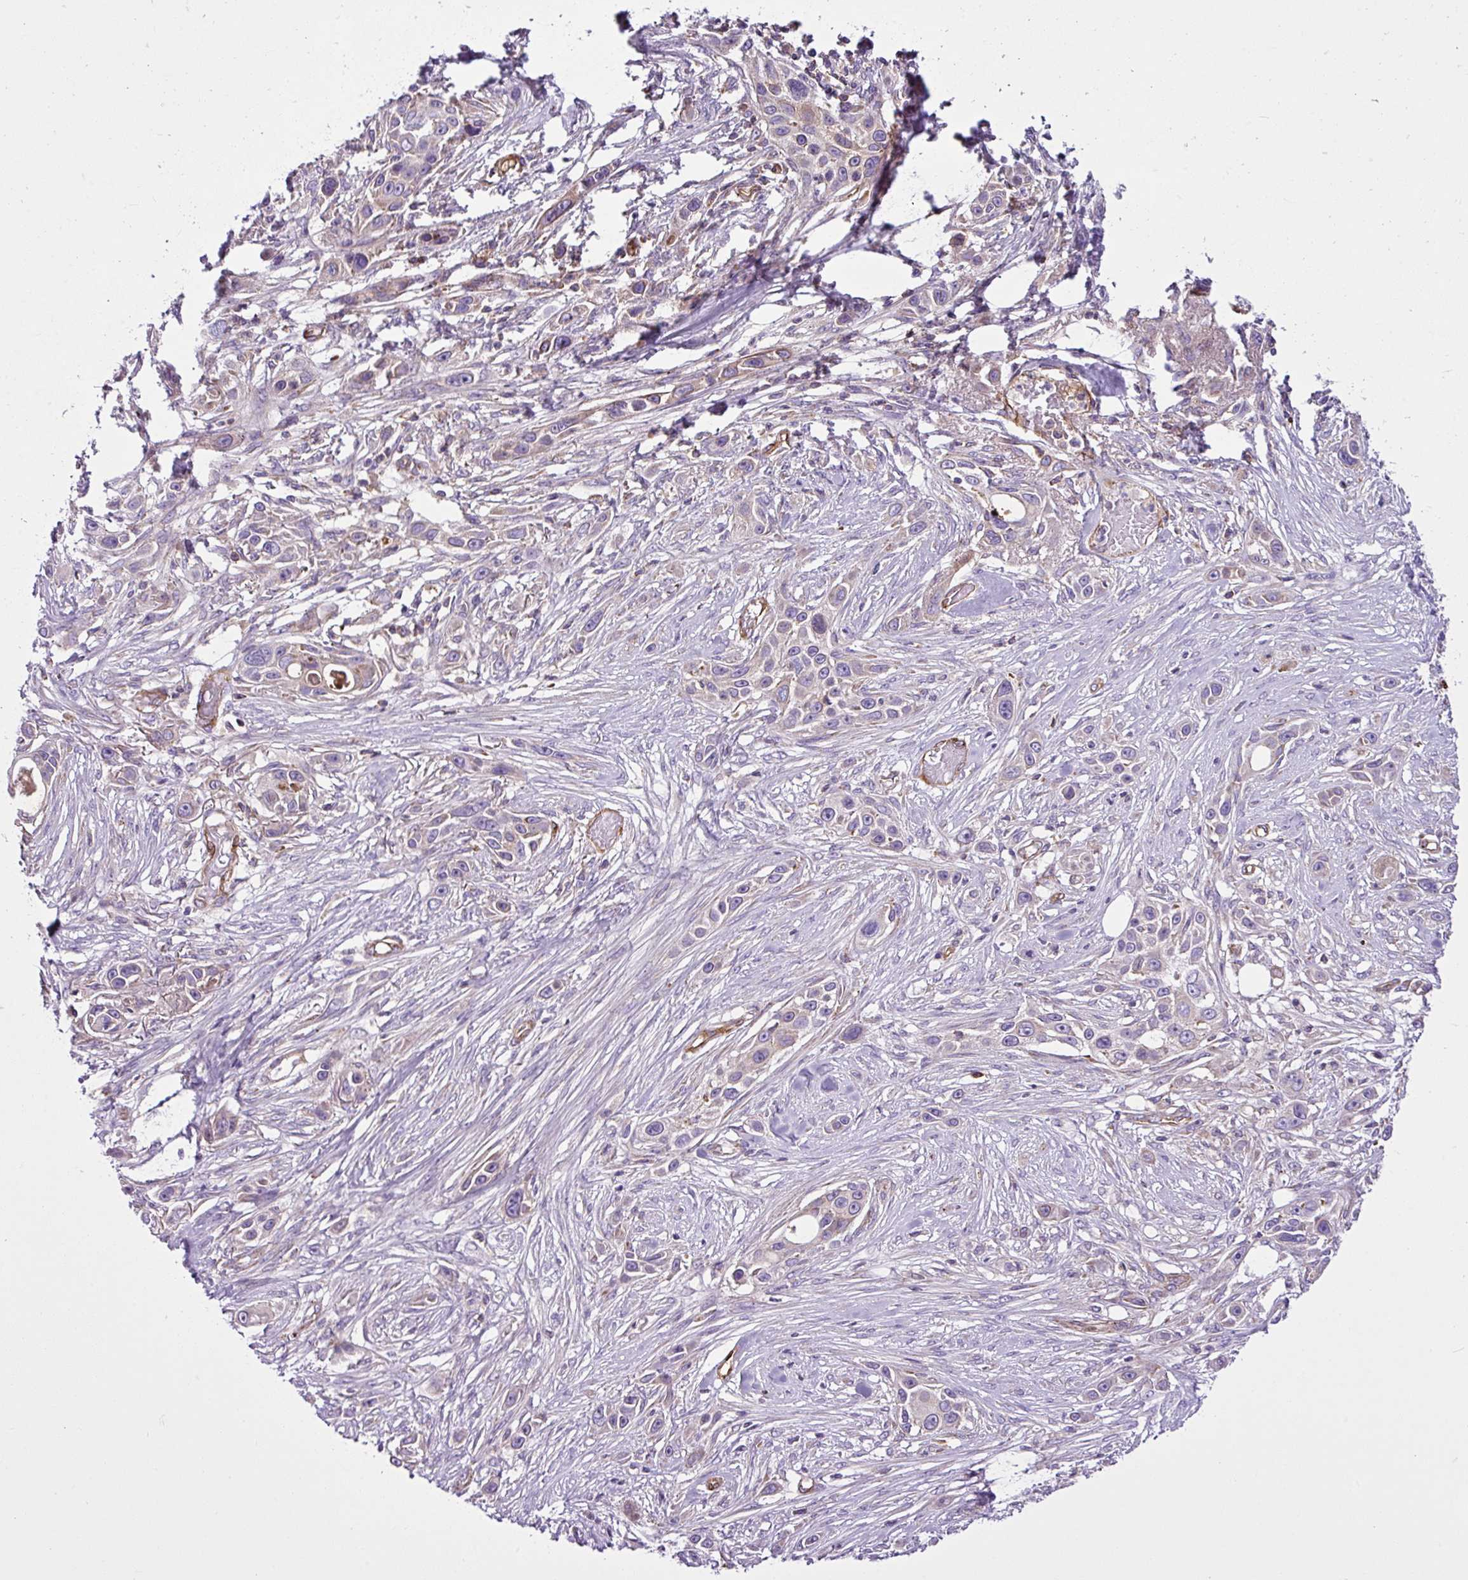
{"staining": {"intensity": "negative", "quantity": "none", "location": "none"}, "tissue": "skin cancer", "cell_type": "Tumor cells", "image_type": "cancer", "snomed": [{"axis": "morphology", "description": "Squamous cell carcinoma, NOS"}, {"axis": "topography", "description": "Skin"}], "caption": "Immunohistochemical staining of squamous cell carcinoma (skin) shows no significant expression in tumor cells.", "gene": "EME2", "patient": {"sex": "female", "age": 69}}